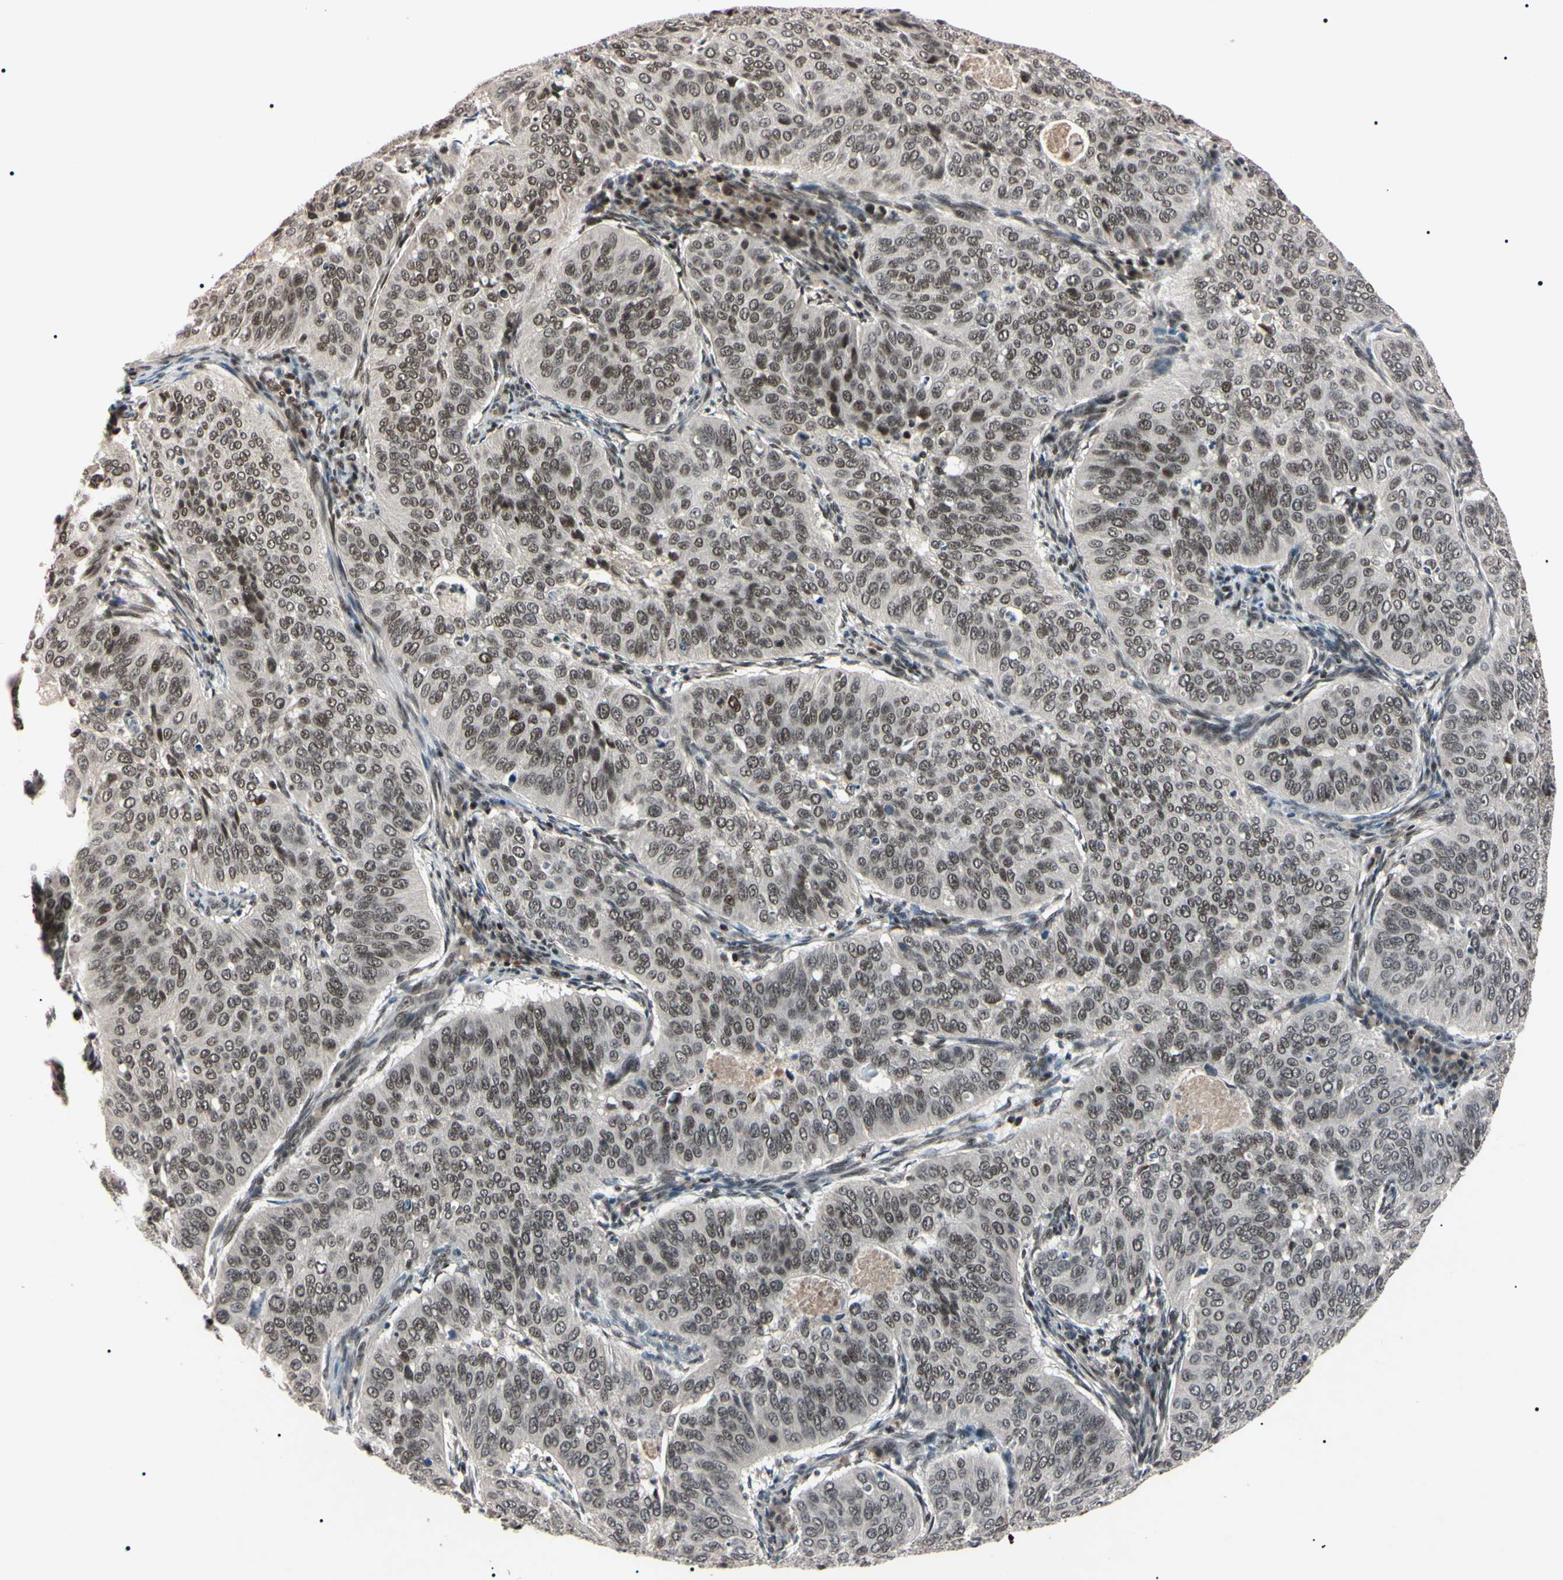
{"staining": {"intensity": "weak", "quantity": ">75%", "location": "nuclear"}, "tissue": "cervical cancer", "cell_type": "Tumor cells", "image_type": "cancer", "snomed": [{"axis": "morphology", "description": "Normal tissue, NOS"}, {"axis": "morphology", "description": "Squamous cell carcinoma, NOS"}, {"axis": "topography", "description": "Cervix"}], "caption": "A histopathology image of squamous cell carcinoma (cervical) stained for a protein demonstrates weak nuclear brown staining in tumor cells.", "gene": "YY1", "patient": {"sex": "female", "age": 39}}